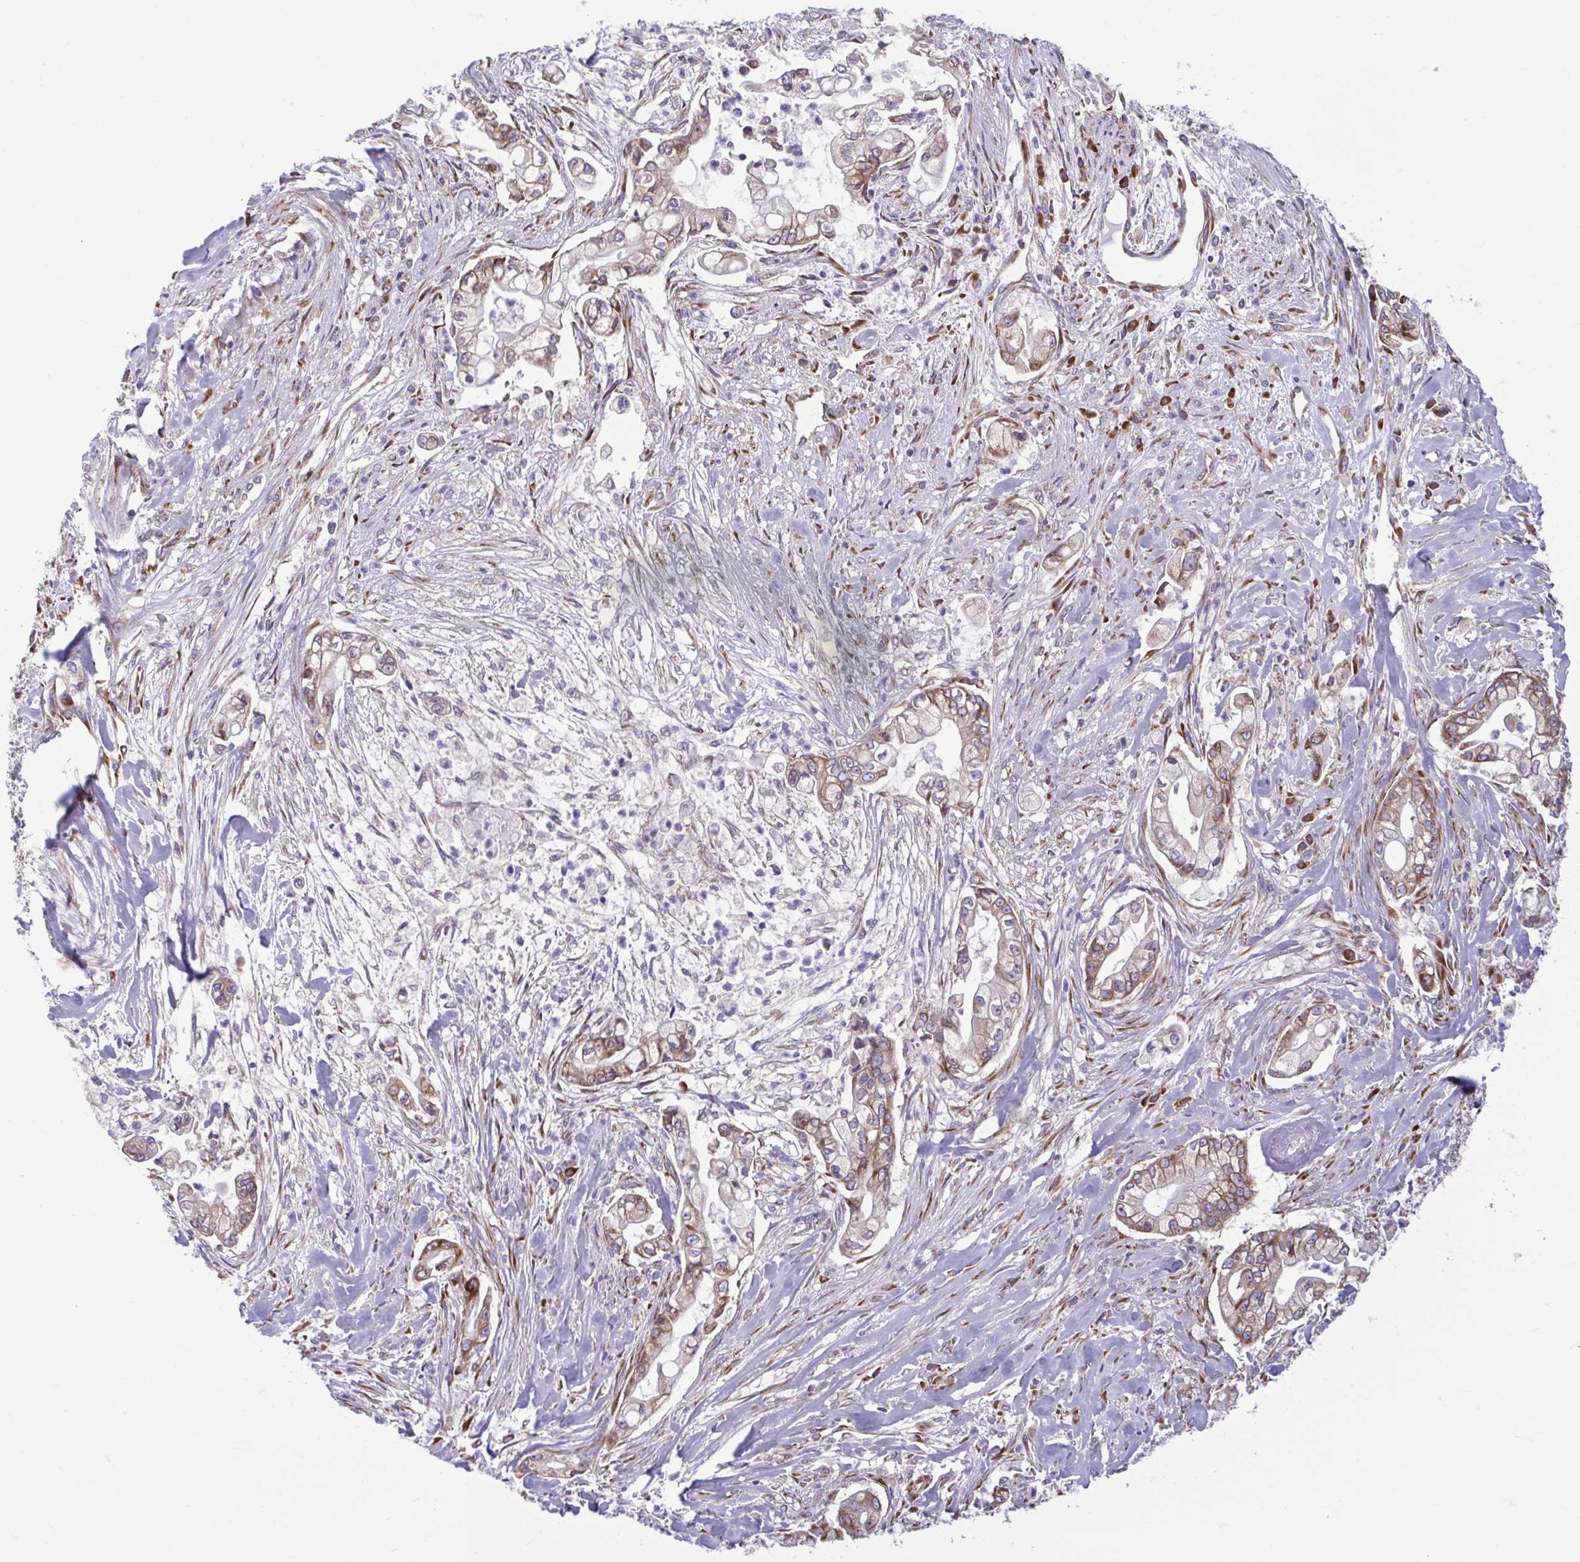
{"staining": {"intensity": "moderate", "quantity": ">75%", "location": "cytoplasmic/membranous"}, "tissue": "pancreatic cancer", "cell_type": "Tumor cells", "image_type": "cancer", "snomed": [{"axis": "morphology", "description": "Adenocarcinoma, NOS"}, {"axis": "topography", "description": "Pancreas"}], "caption": "This photomicrograph shows immunohistochemistry staining of pancreatic cancer (adenocarcinoma), with medium moderate cytoplasmic/membranous expression in approximately >75% of tumor cells.", "gene": "RPS16", "patient": {"sex": "female", "age": 69}}